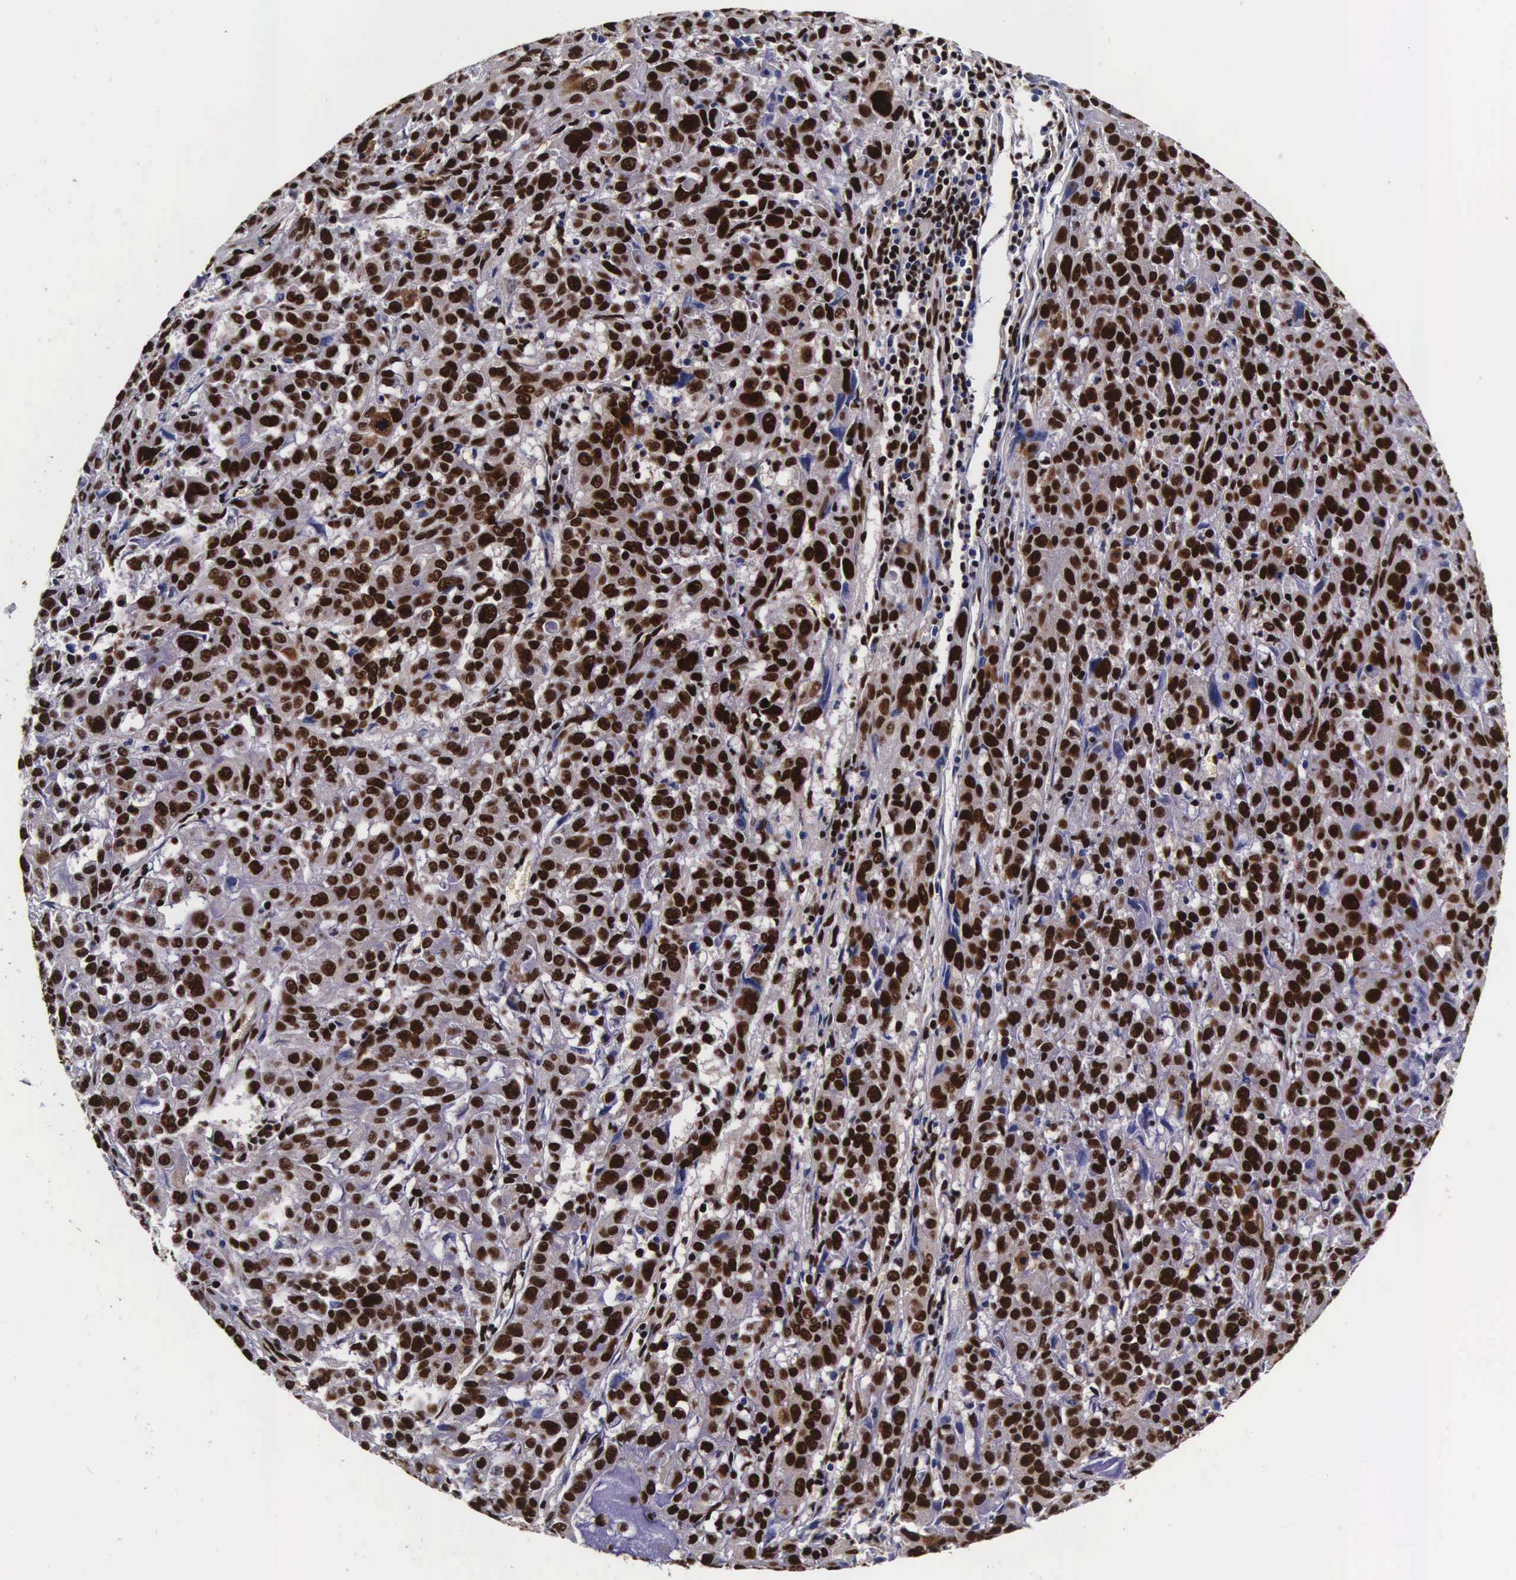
{"staining": {"intensity": "strong", "quantity": ">75%", "location": "nuclear"}, "tissue": "pancreatic cancer", "cell_type": "Tumor cells", "image_type": "cancer", "snomed": [{"axis": "morphology", "description": "Adenocarcinoma, NOS"}, {"axis": "topography", "description": "Pancreas"}], "caption": "Immunohistochemistry of pancreatic adenocarcinoma shows high levels of strong nuclear expression in about >75% of tumor cells.", "gene": "PABPN1", "patient": {"sex": "female", "age": 52}}